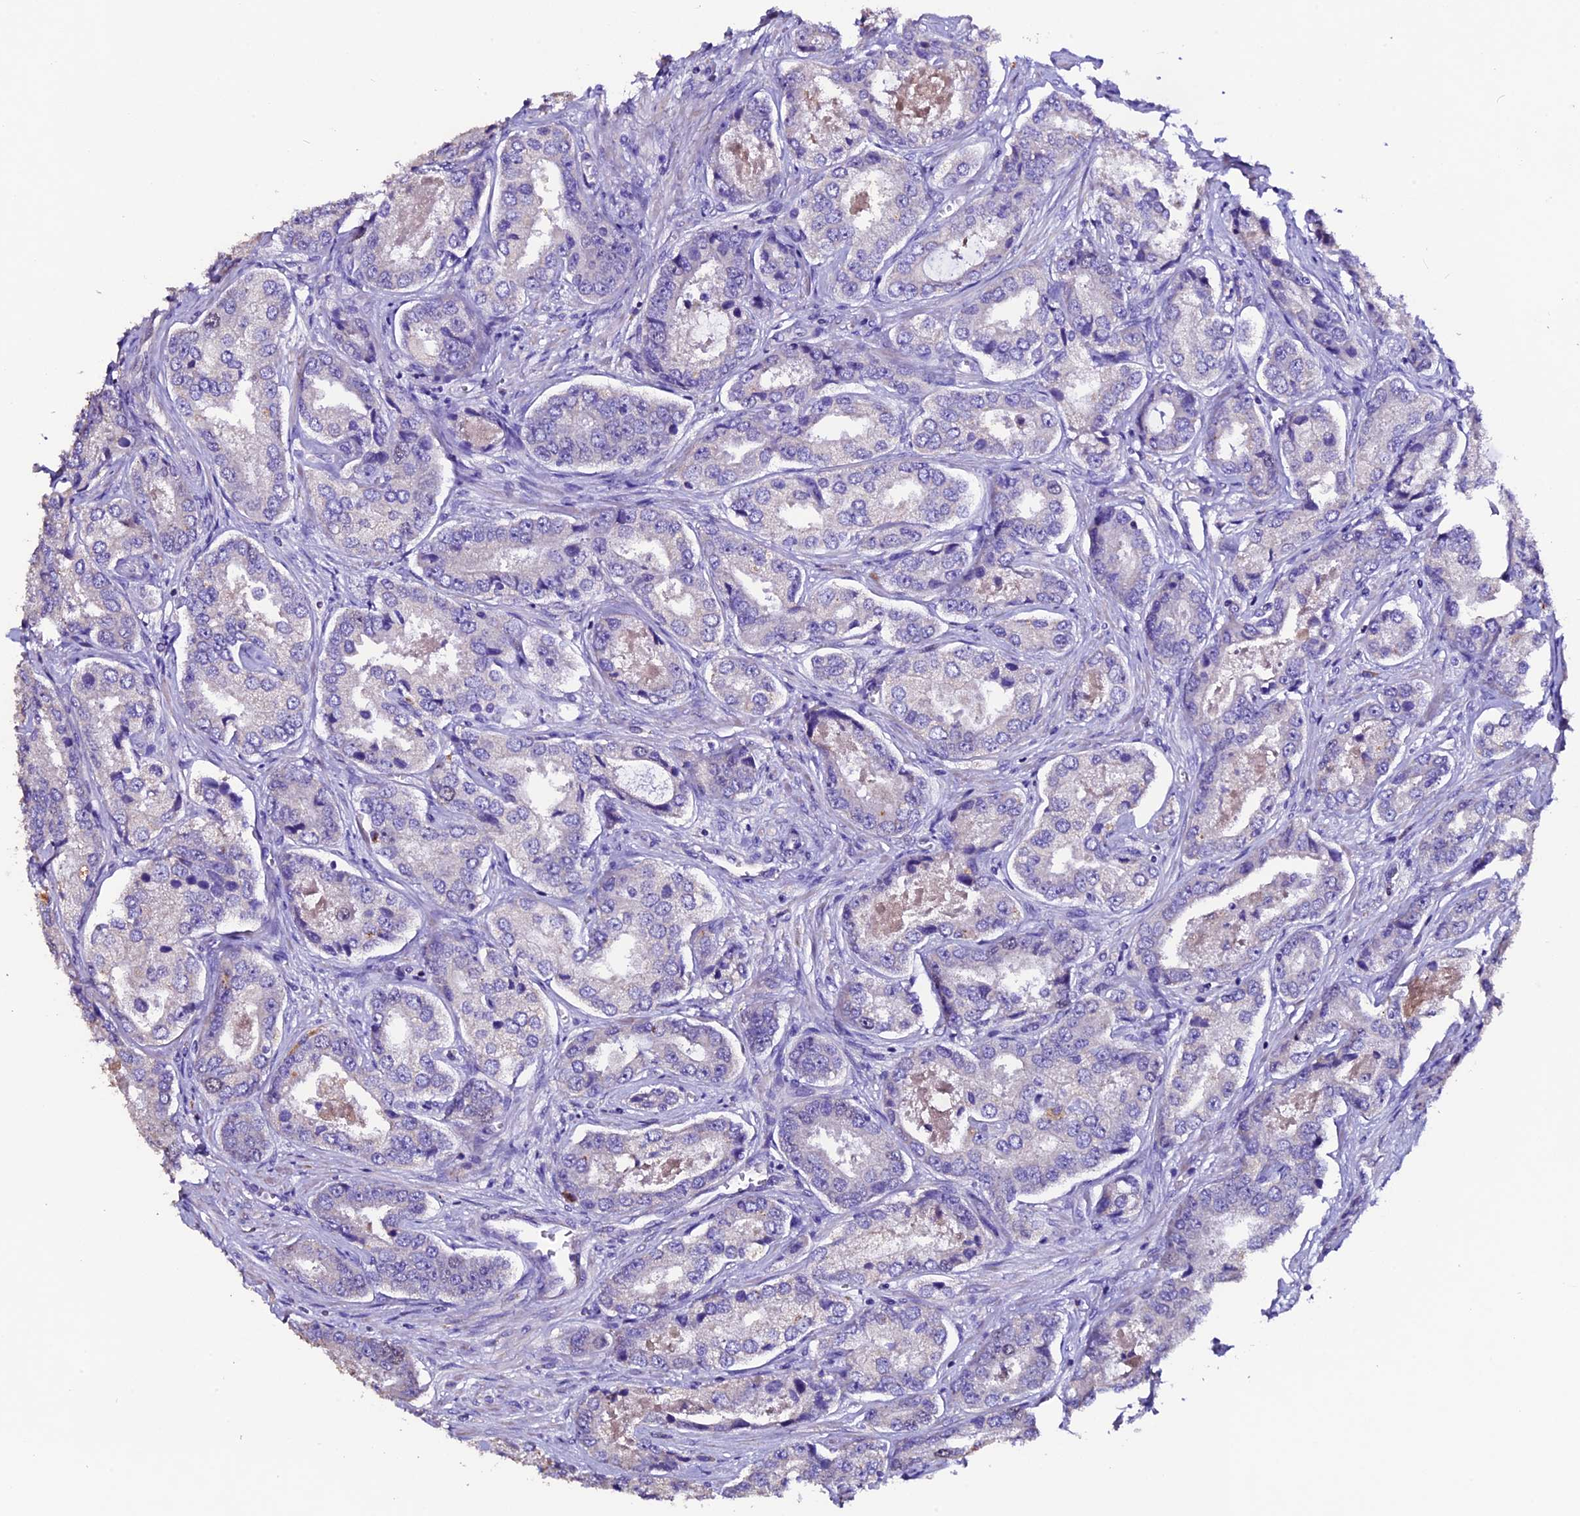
{"staining": {"intensity": "negative", "quantity": "none", "location": "none"}, "tissue": "prostate cancer", "cell_type": "Tumor cells", "image_type": "cancer", "snomed": [{"axis": "morphology", "description": "Adenocarcinoma, Low grade"}, {"axis": "topography", "description": "Prostate"}], "caption": "High magnification brightfield microscopy of low-grade adenocarcinoma (prostate) stained with DAB (brown) and counterstained with hematoxylin (blue): tumor cells show no significant expression.", "gene": "FBXW9", "patient": {"sex": "male", "age": 68}}